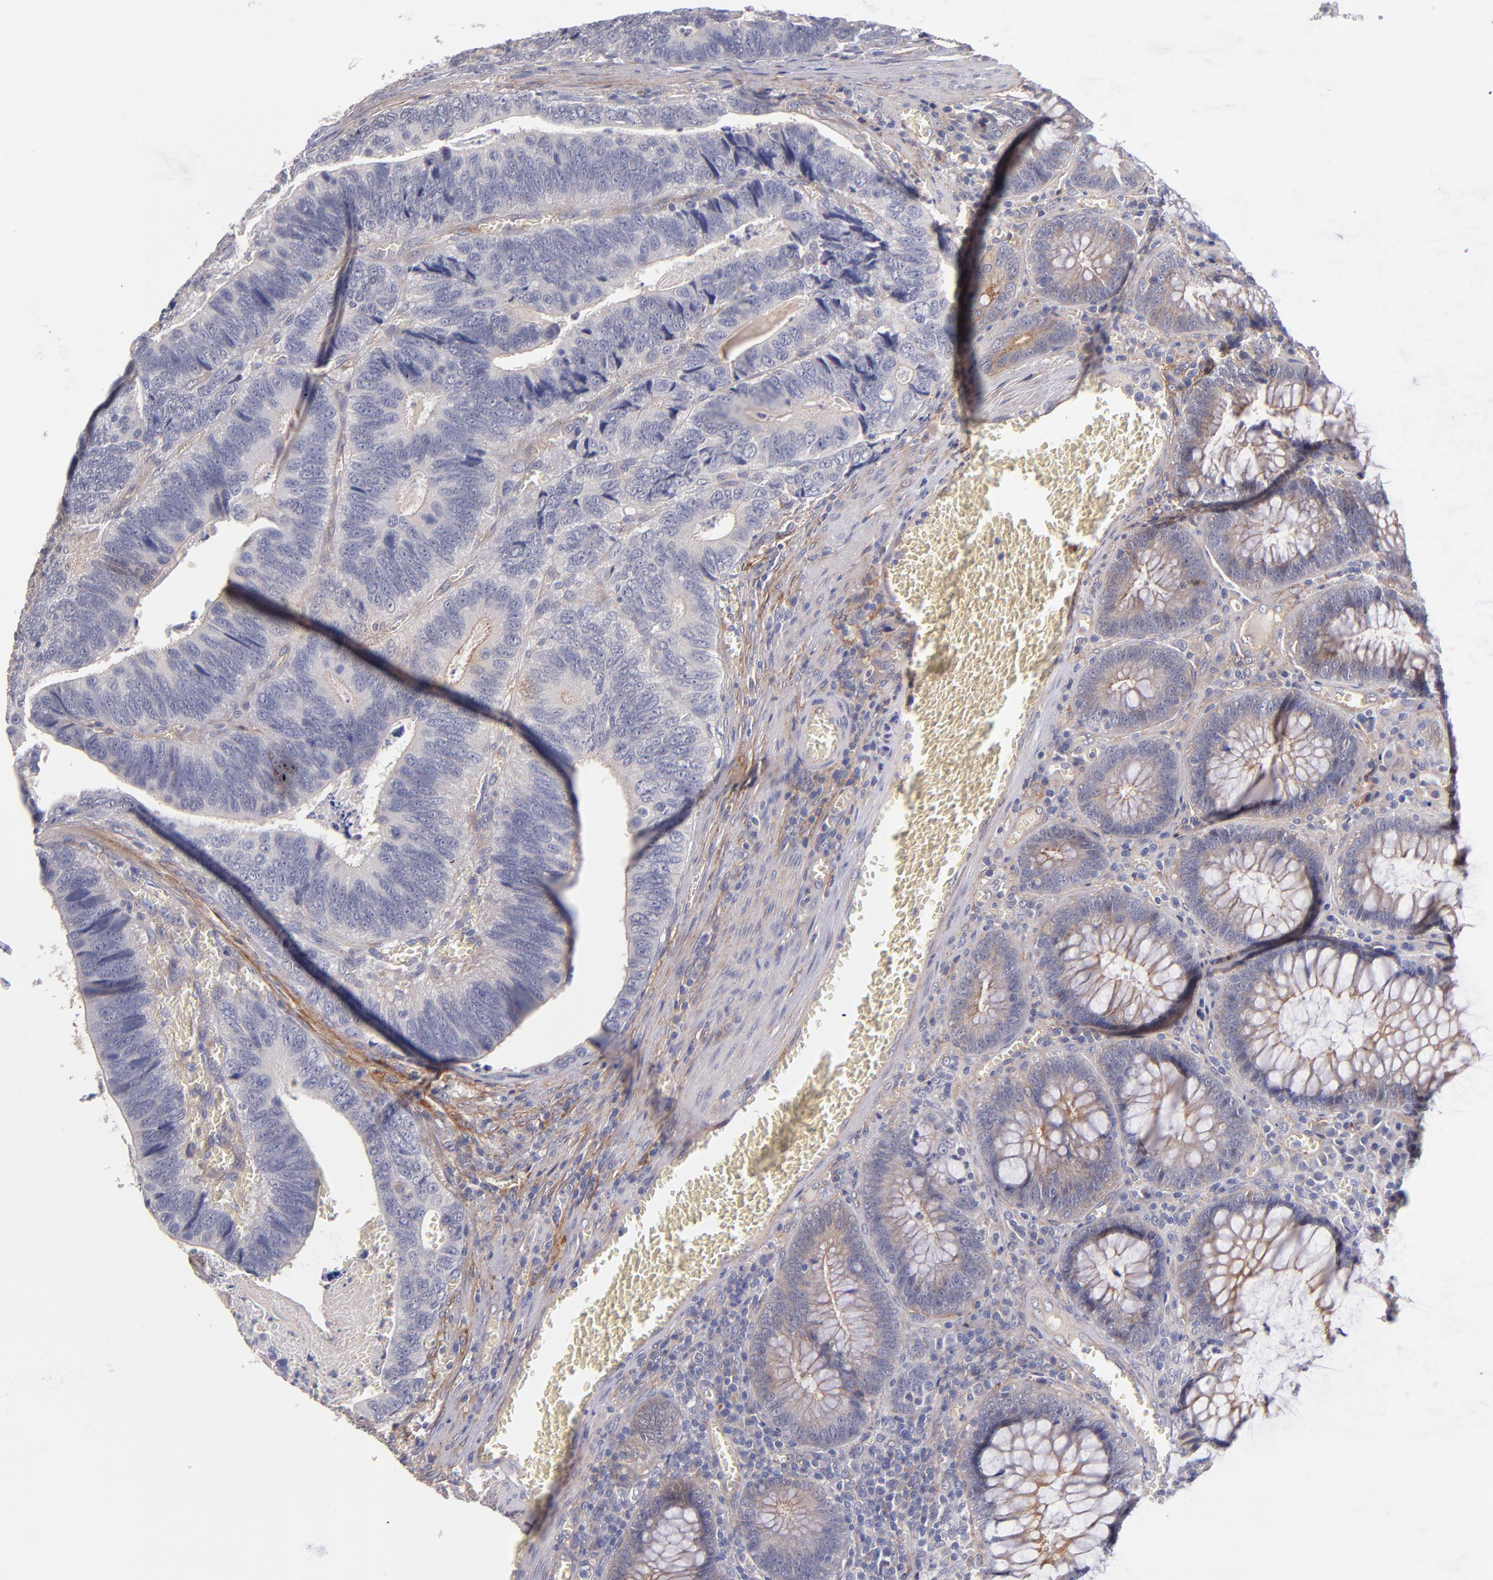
{"staining": {"intensity": "moderate", "quantity": "<25%", "location": "cytoplasmic/membranous"}, "tissue": "colorectal cancer", "cell_type": "Tumor cells", "image_type": "cancer", "snomed": [{"axis": "morphology", "description": "Adenocarcinoma, NOS"}, {"axis": "topography", "description": "Colon"}], "caption": "Colorectal cancer (adenocarcinoma) tissue displays moderate cytoplasmic/membranous staining in approximately <25% of tumor cells, visualized by immunohistochemistry.", "gene": "PLSCR4", "patient": {"sex": "male", "age": 72}}